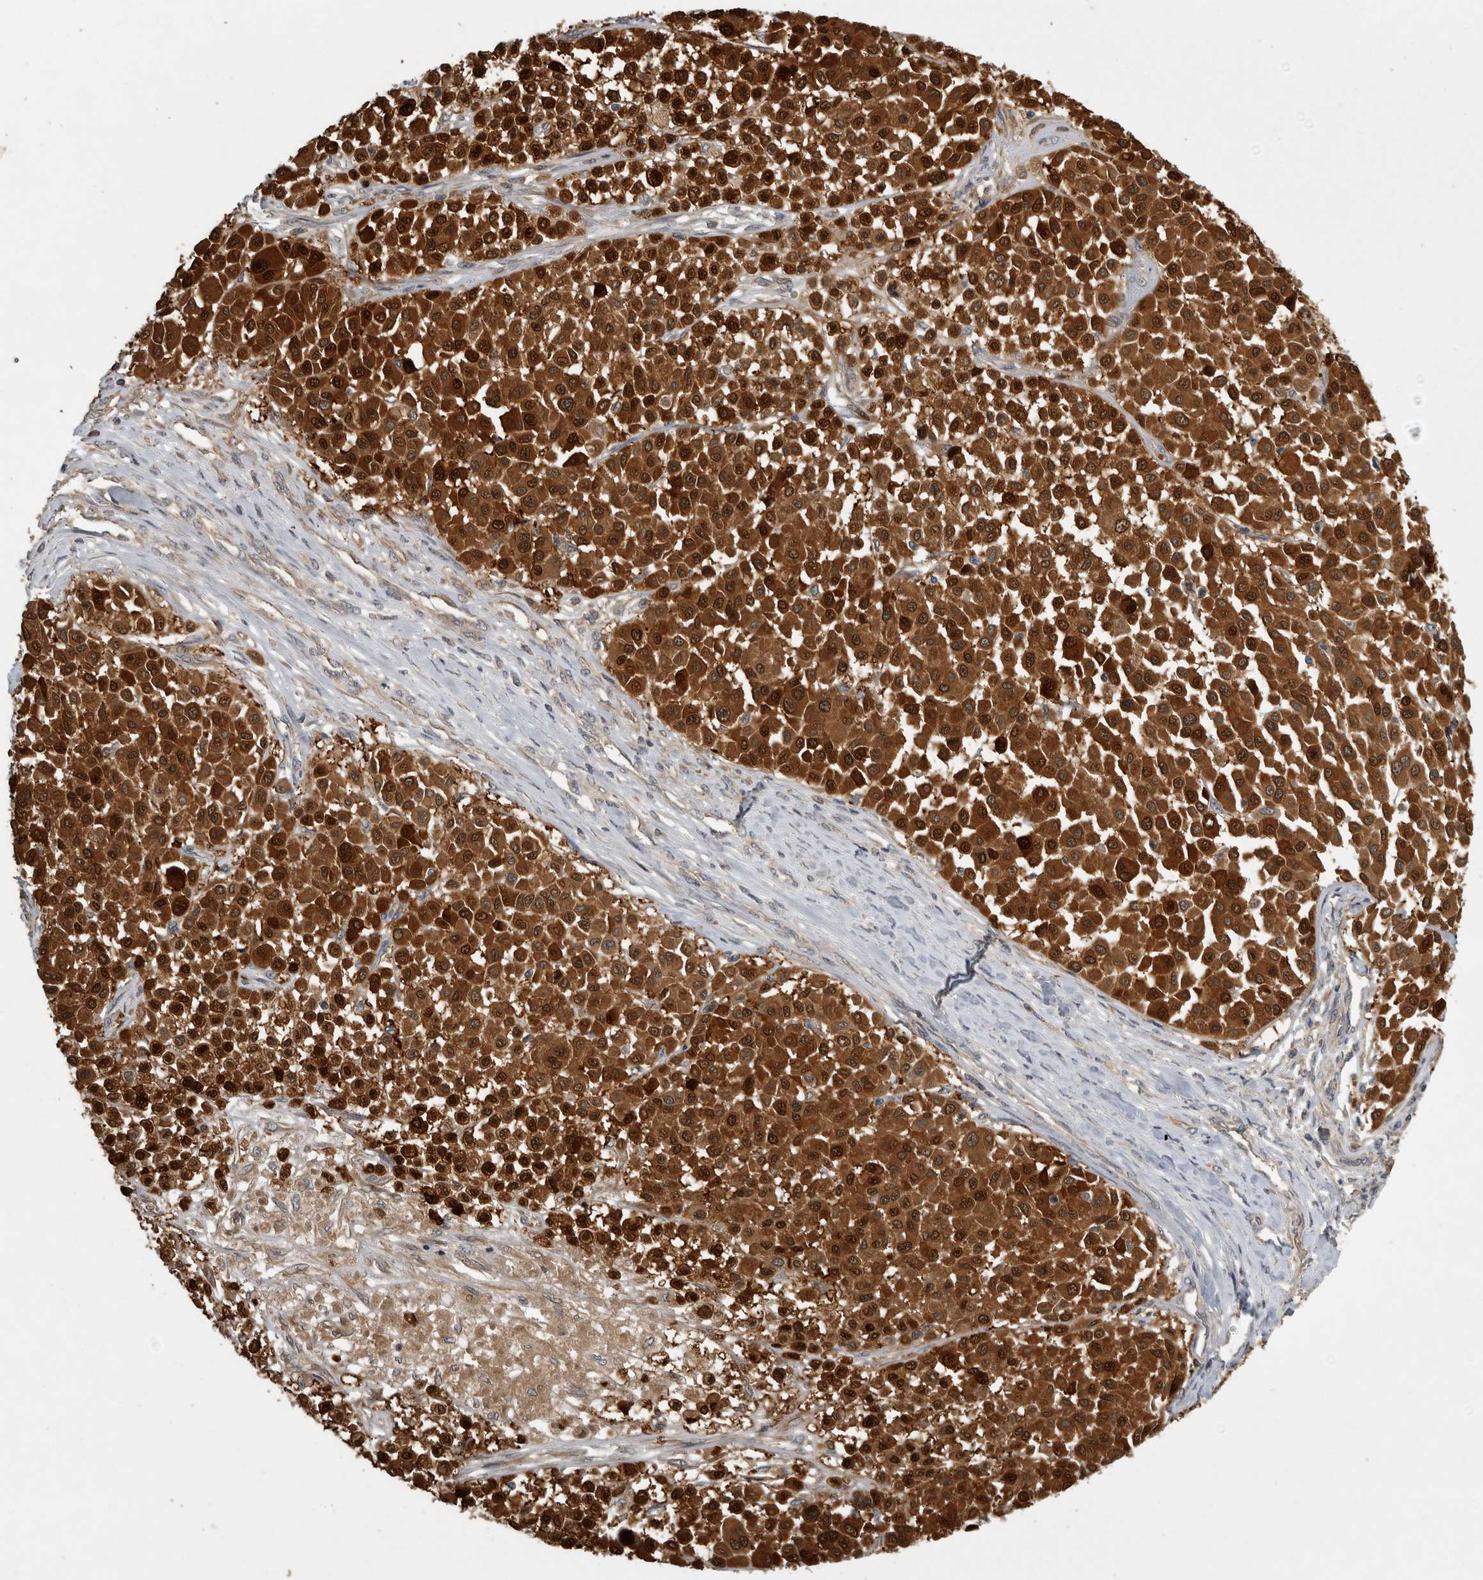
{"staining": {"intensity": "strong", "quantity": ">75%", "location": "cytoplasmic/membranous"}, "tissue": "melanoma", "cell_type": "Tumor cells", "image_type": "cancer", "snomed": [{"axis": "morphology", "description": "Malignant melanoma, Metastatic site"}, {"axis": "topography", "description": "Soft tissue"}], "caption": "This photomicrograph exhibits melanoma stained with immunohistochemistry to label a protein in brown. The cytoplasmic/membranous of tumor cells show strong positivity for the protein. Nuclei are counter-stained blue.", "gene": "TRMT61B", "patient": {"sex": "male", "age": 41}}